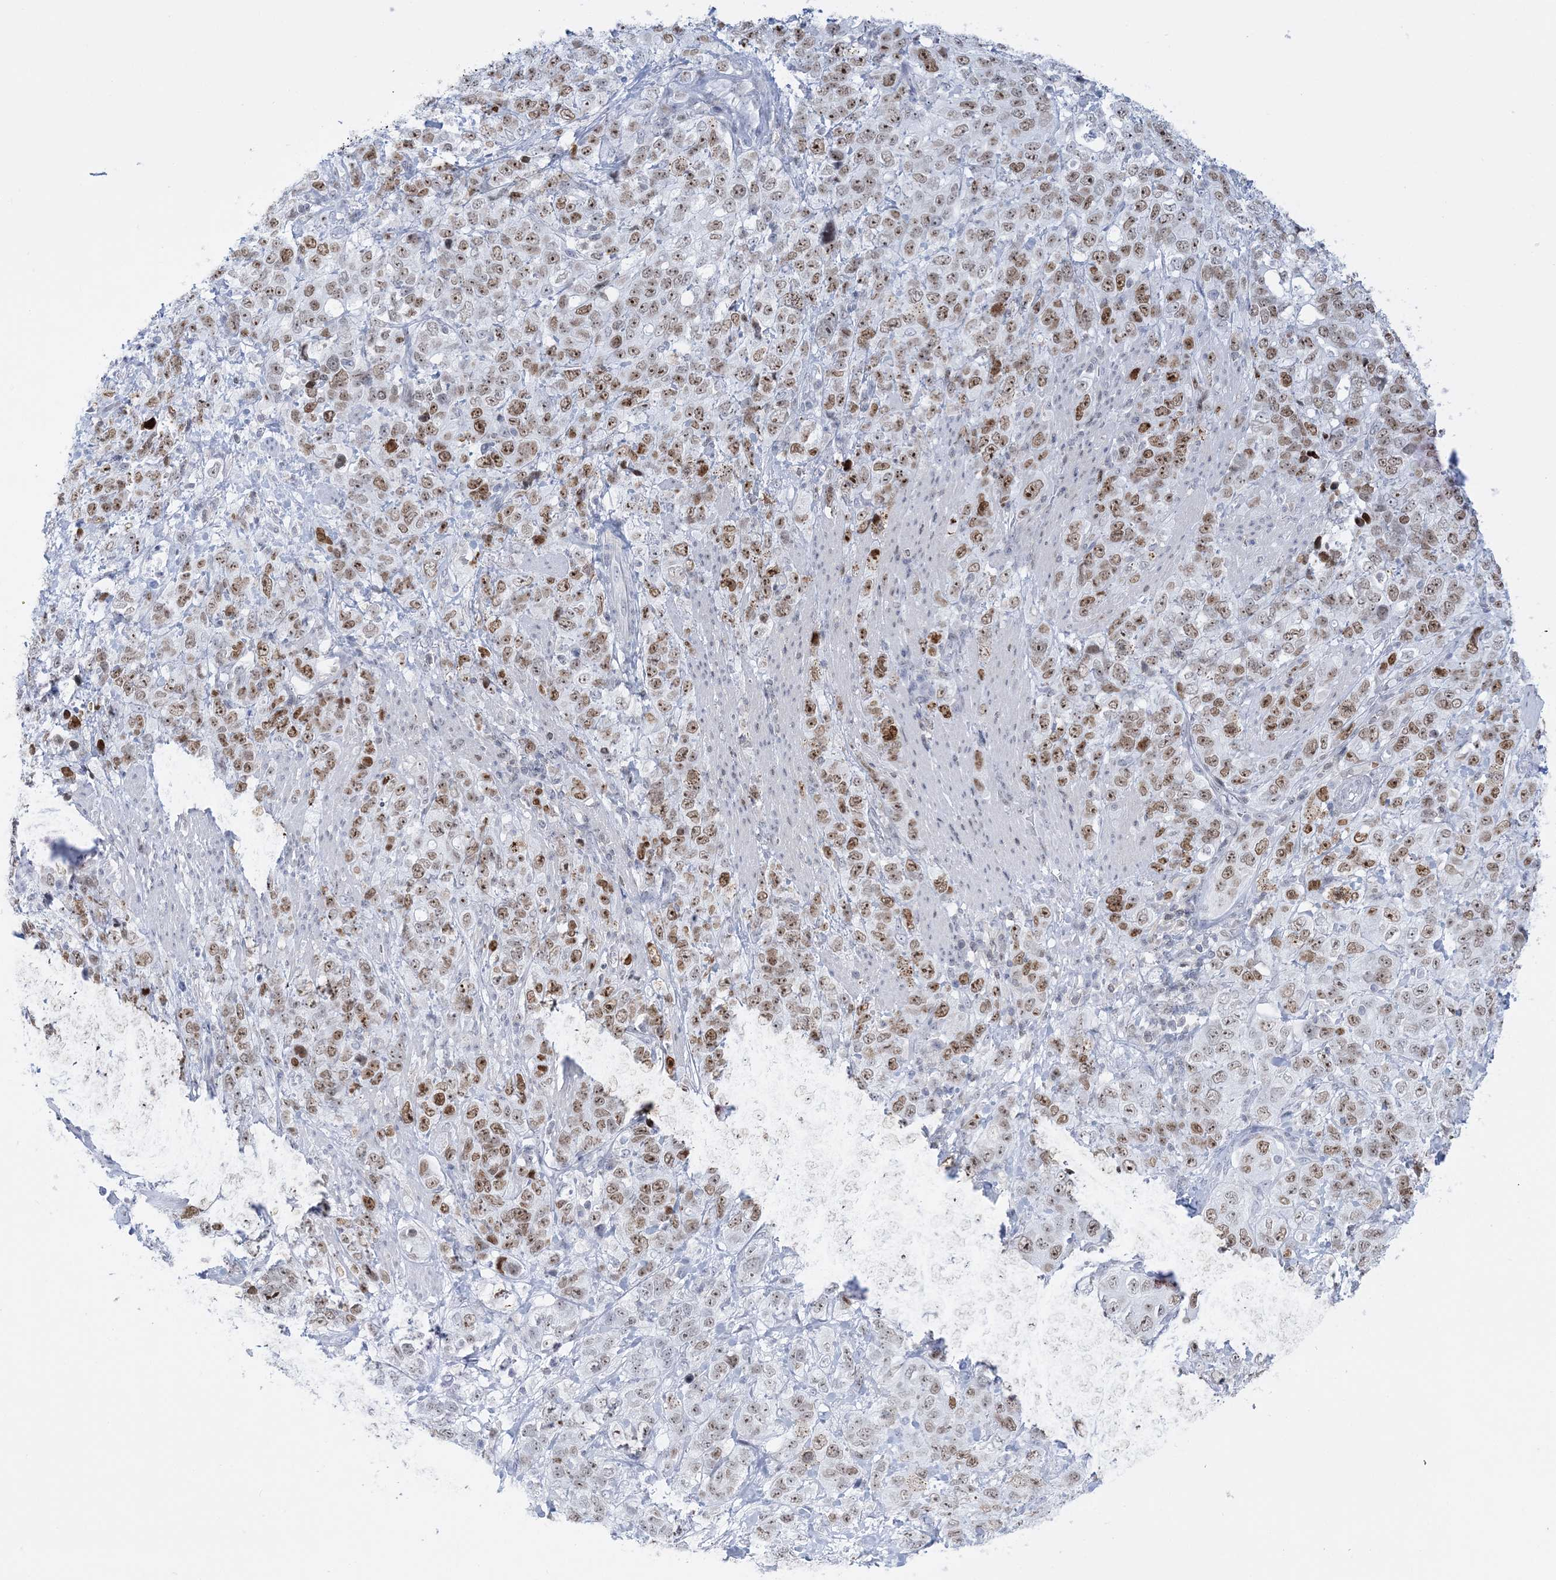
{"staining": {"intensity": "moderate", "quantity": ">75%", "location": "nuclear"}, "tissue": "stomach cancer", "cell_type": "Tumor cells", "image_type": "cancer", "snomed": [{"axis": "morphology", "description": "Adenocarcinoma, NOS"}, {"axis": "topography", "description": "Stomach"}], "caption": "The image displays a brown stain indicating the presence of a protein in the nuclear of tumor cells in stomach adenocarcinoma.", "gene": "DDX21", "patient": {"sex": "male", "age": 48}}